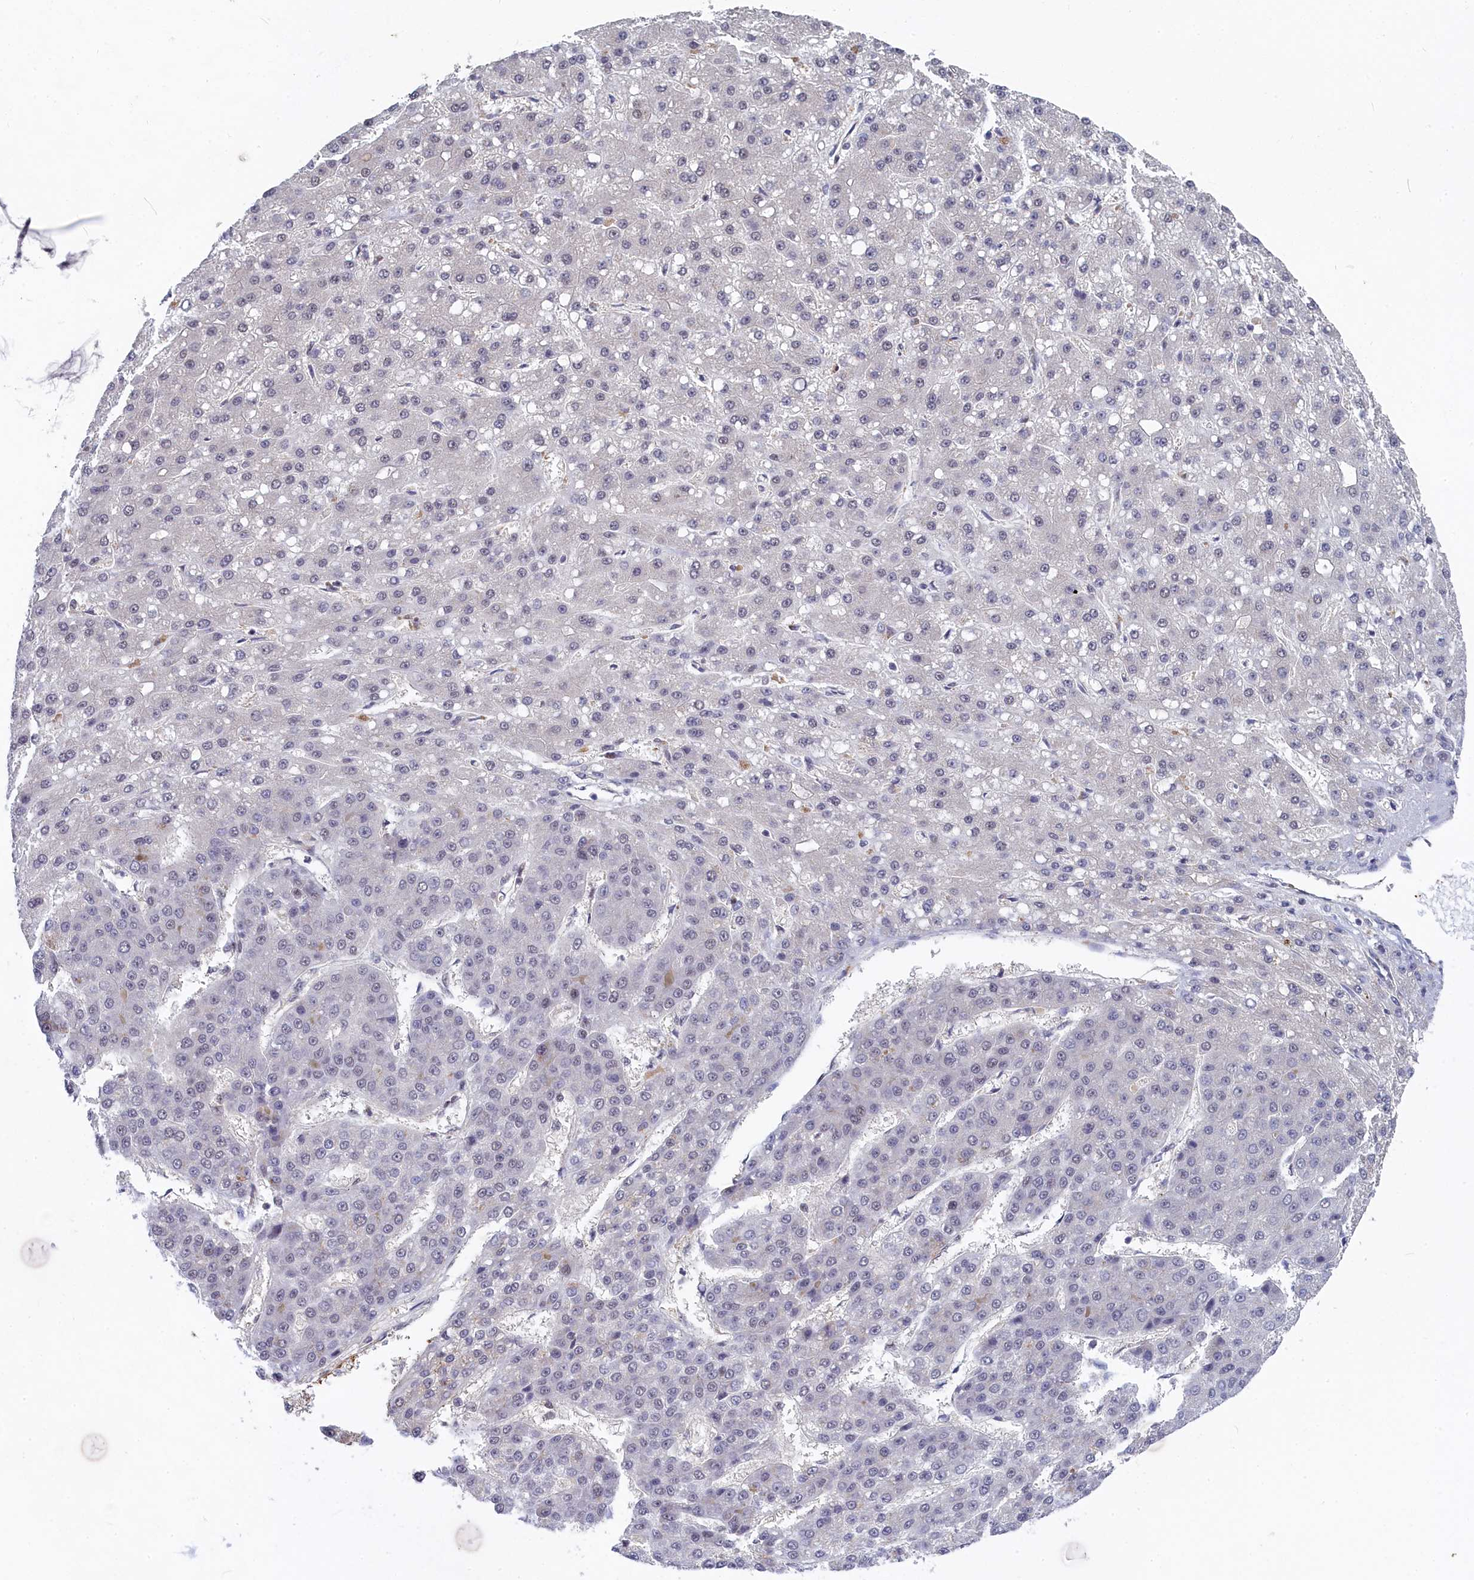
{"staining": {"intensity": "negative", "quantity": "none", "location": "none"}, "tissue": "liver cancer", "cell_type": "Tumor cells", "image_type": "cancer", "snomed": [{"axis": "morphology", "description": "Carcinoma, Hepatocellular, NOS"}, {"axis": "topography", "description": "Liver"}], "caption": "There is no significant positivity in tumor cells of liver cancer.", "gene": "TAB1", "patient": {"sex": "male", "age": 67}}